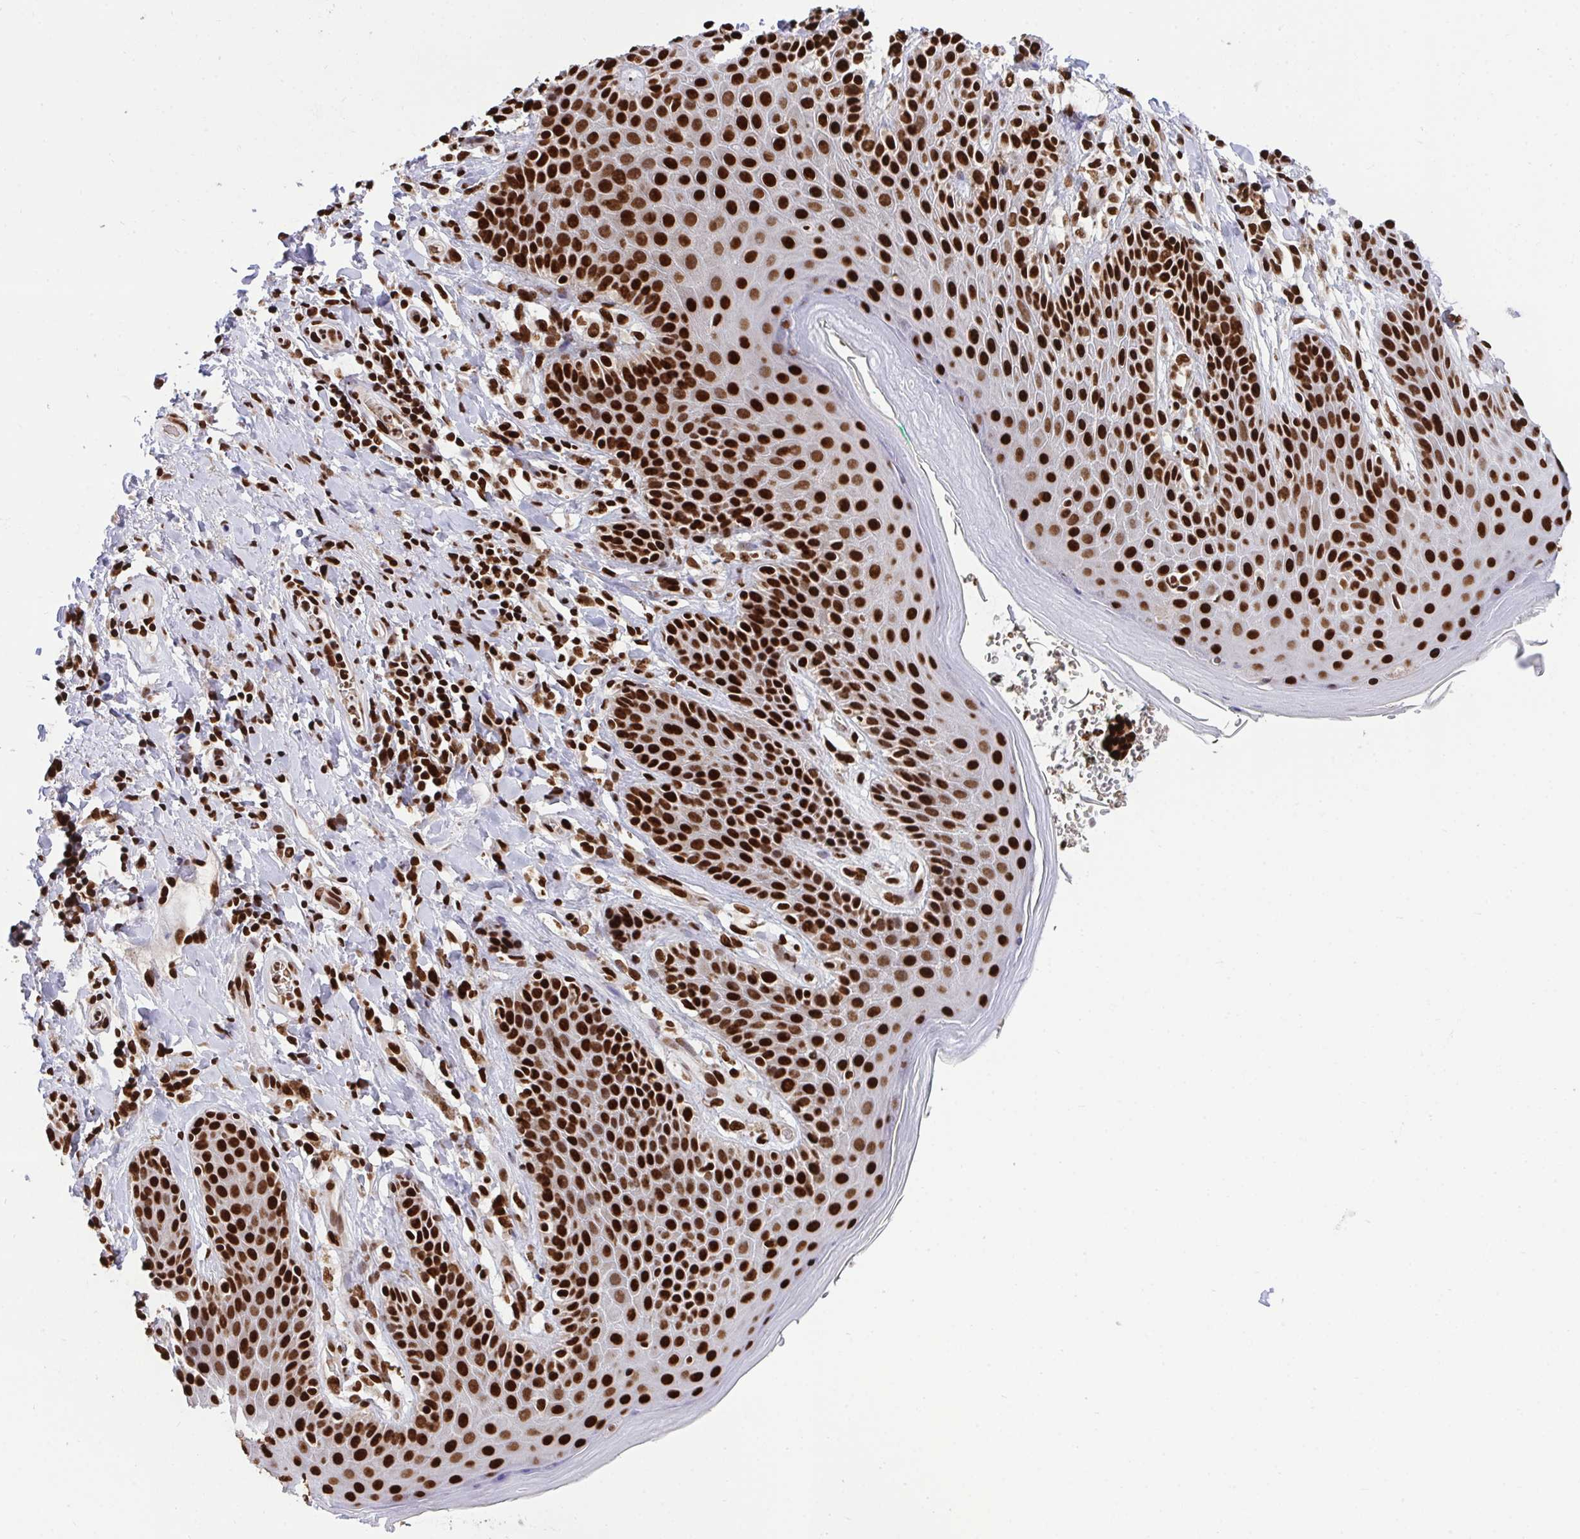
{"staining": {"intensity": "strong", "quantity": ">75%", "location": "nuclear"}, "tissue": "skin", "cell_type": "Epidermal cells", "image_type": "normal", "snomed": [{"axis": "morphology", "description": "Normal tissue, NOS"}, {"axis": "topography", "description": "Anal"}, {"axis": "topography", "description": "Peripheral nerve tissue"}], "caption": "The image reveals immunohistochemical staining of unremarkable skin. There is strong nuclear positivity is present in approximately >75% of epidermal cells. (brown staining indicates protein expression, while blue staining denotes nuclei).", "gene": "ENSG00000268083", "patient": {"sex": "male", "age": 51}}